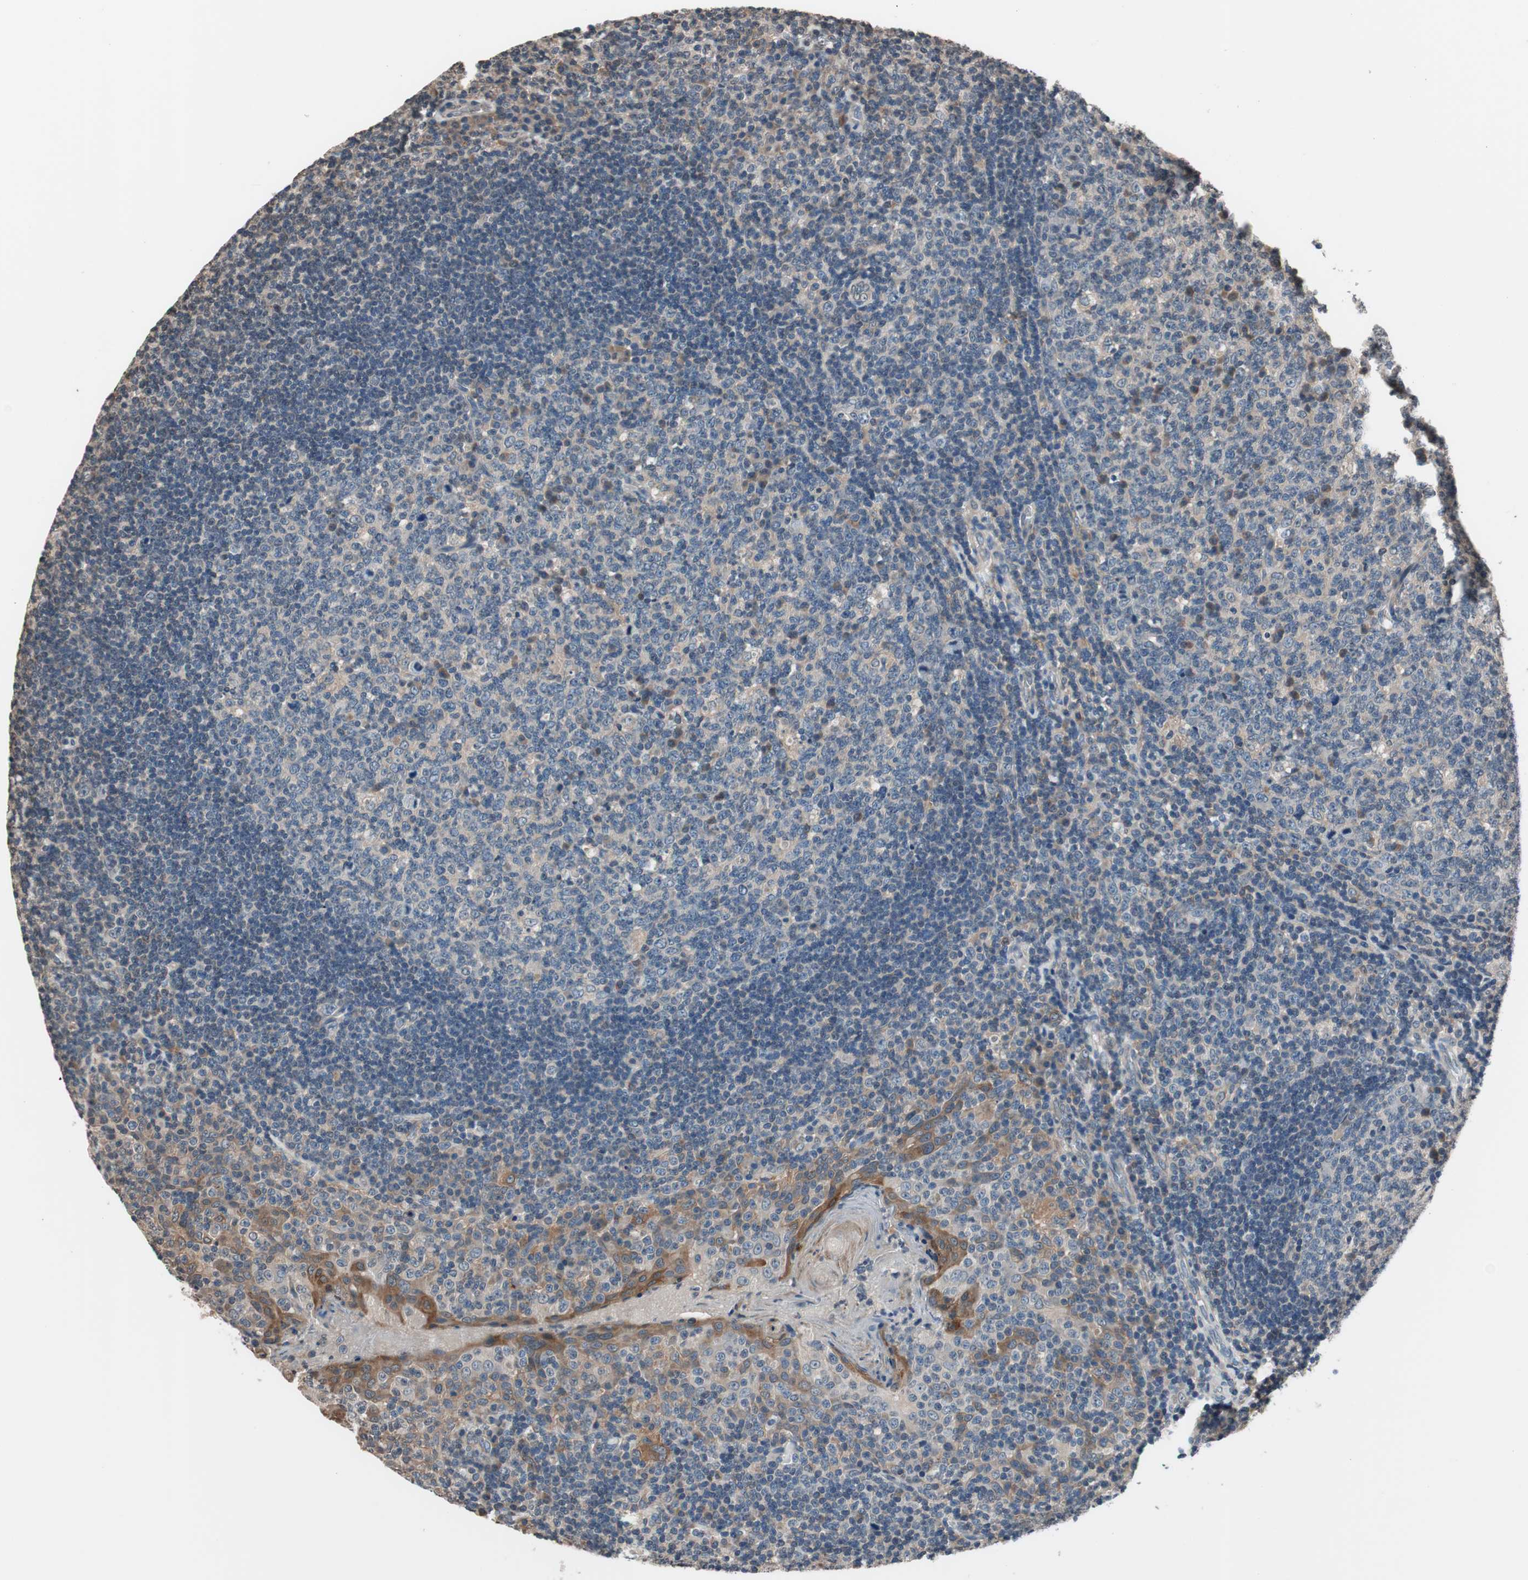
{"staining": {"intensity": "negative", "quantity": "none", "location": "none"}, "tissue": "tonsil", "cell_type": "Germinal center cells", "image_type": "normal", "snomed": [{"axis": "morphology", "description": "Normal tissue, NOS"}, {"axis": "topography", "description": "Tonsil"}], "caption": "An immunohistochemistry micrograph of unremarkable tonsil is shown. There is no staining in germinal center cells of tonsil. Brightfield microscopy of immunohistochemistry stained with DAB (3,3'-diaminobenzidine) (brown) and hematoxylin (blue), captured at high magnification.", "gene": "GCLC", "patient": {"sex": "male", "age": 17}}